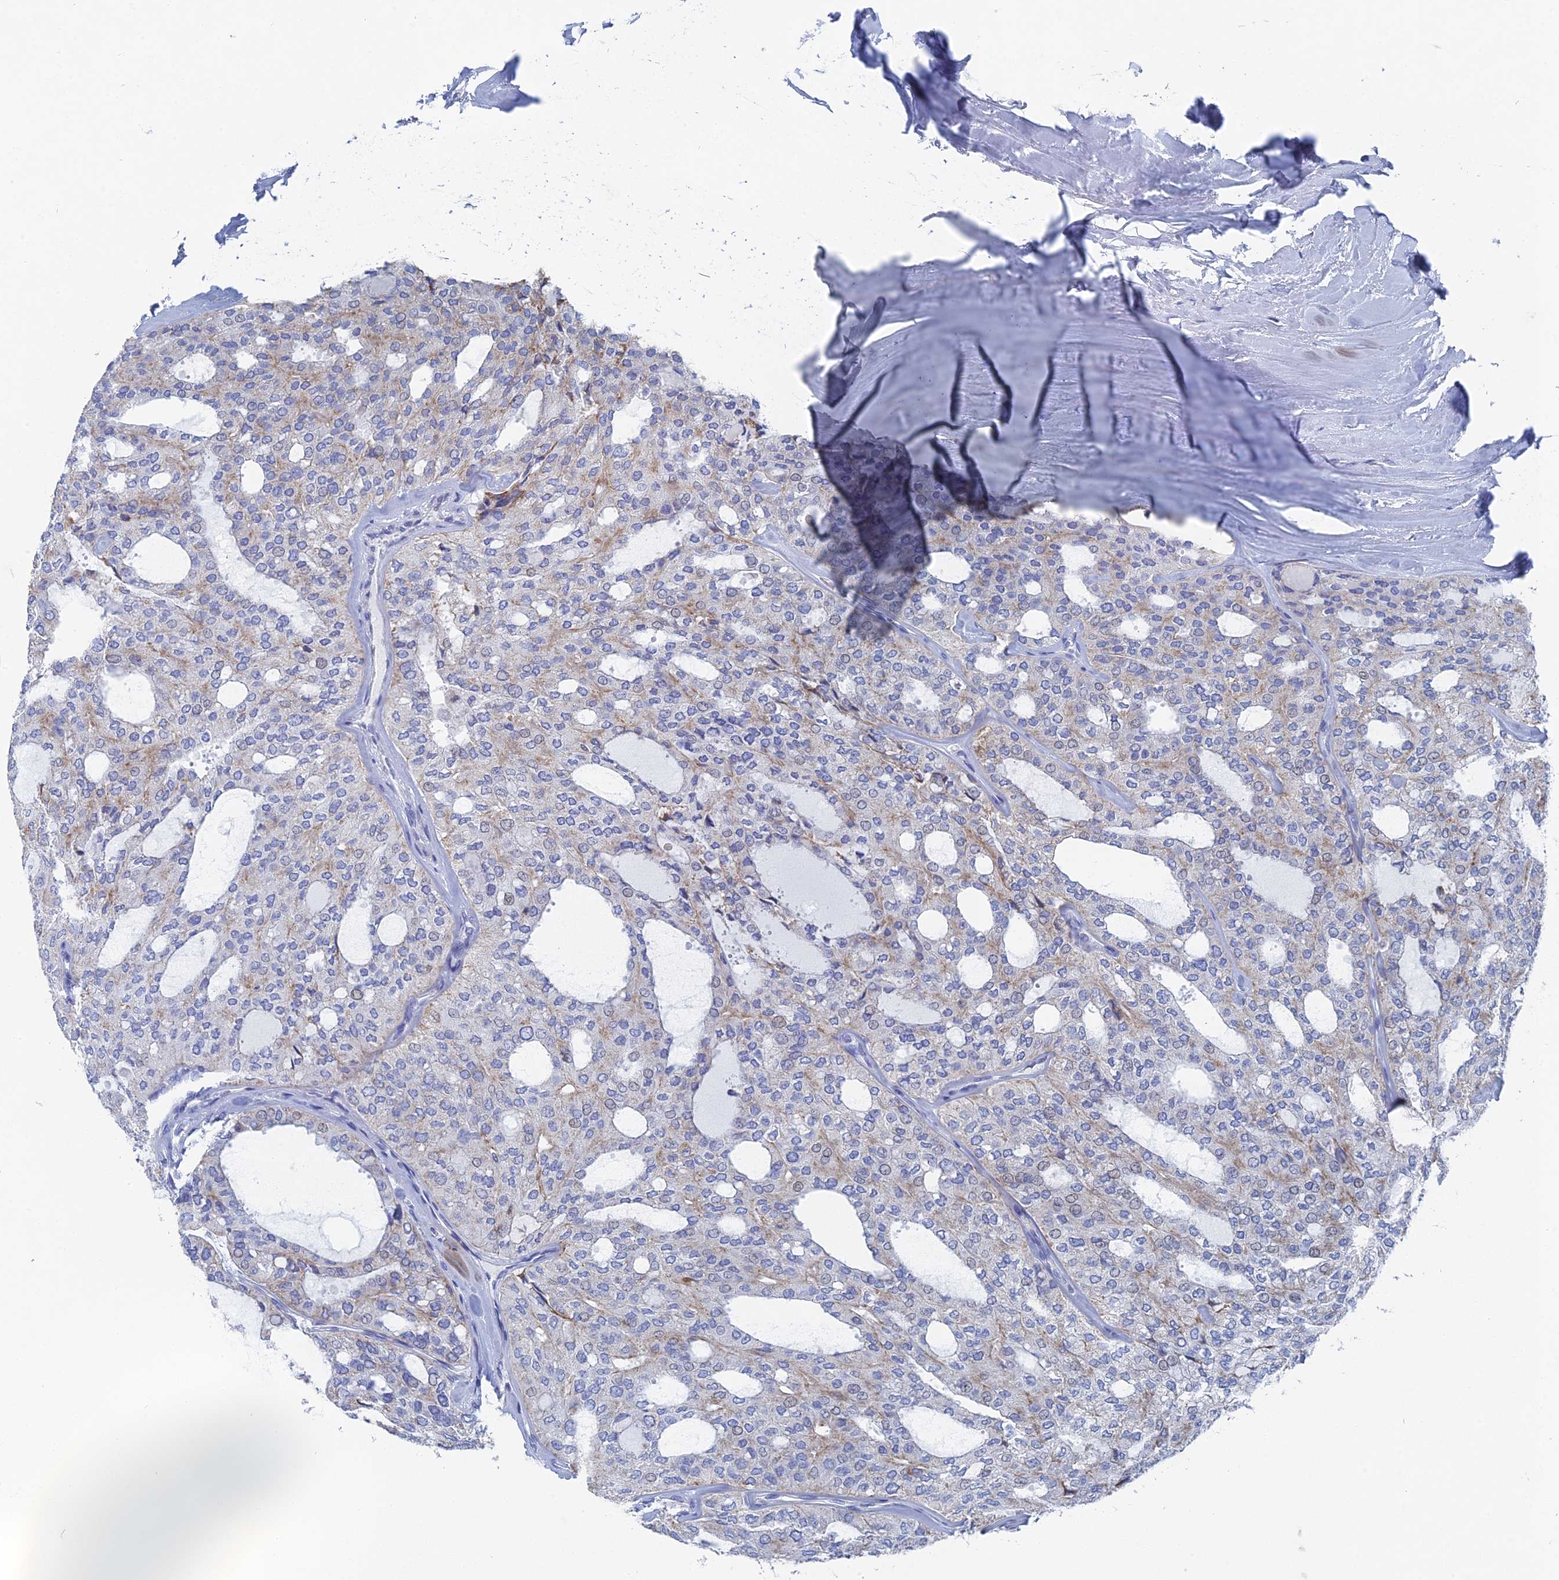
{"staining": {"intensity": "negative", "quantity": "none", "location": "none"}, "tissue": "thyroid cancer", "cell_type": "Tumor cells", "image_type": "cancer", "snomed": [{"axis": "morphology", "description": "Follicular adenoma carcinoma, NOS"}, {"axis": "topography", "description": "Thyroid gland"}], "caption": "Follicular adenoma carcinoma (thyroid) was stained to show a protein in brown. There is no significant expression in tumor cells.", "gene": "HIGD1A", "patient": {"sex": "male", "age": 75}}